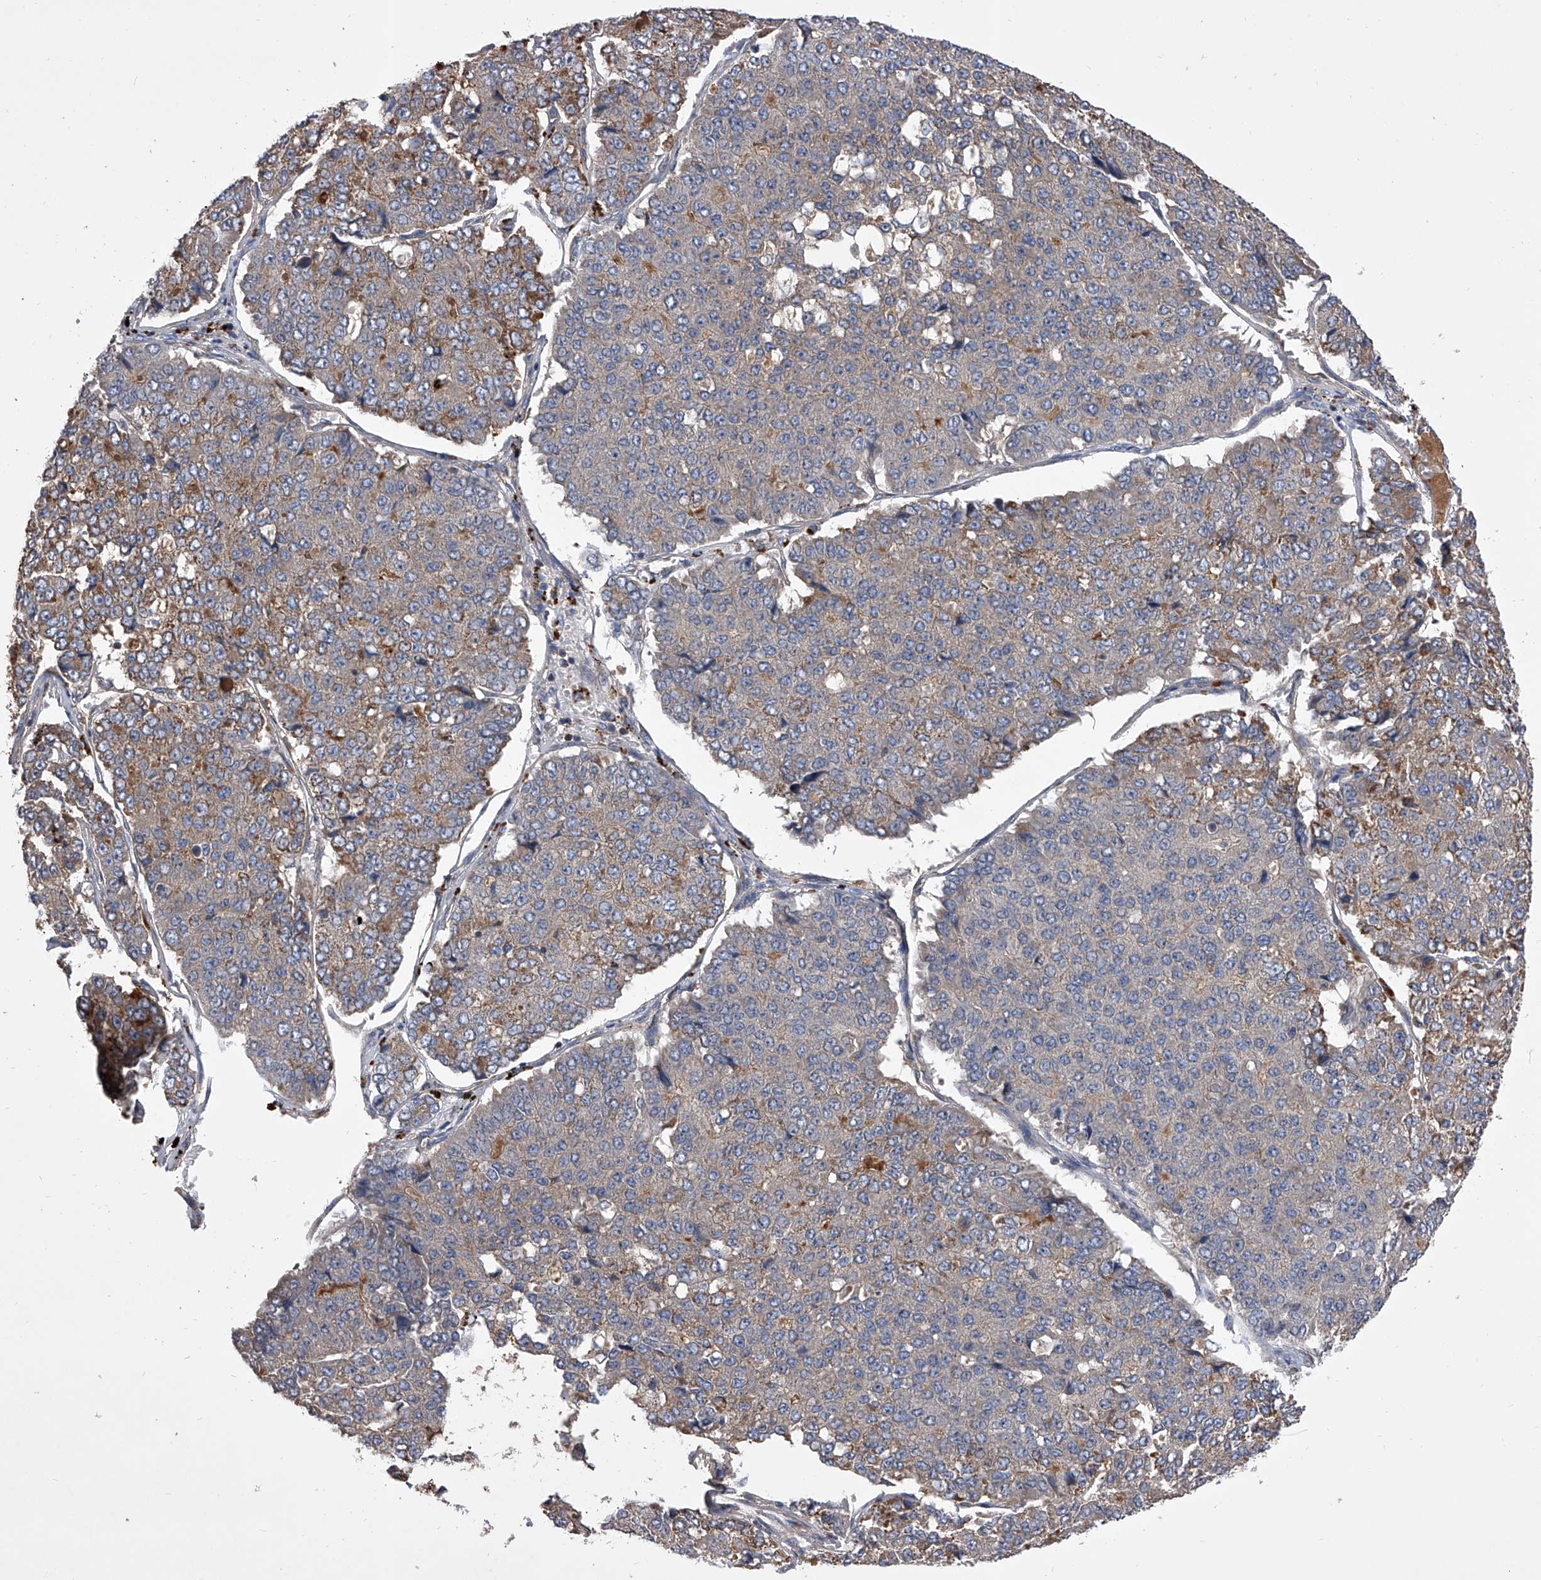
{"staining": {"intensity": "weak", "quantity": "25%-75%", "location": "cytoplasmic/membranous"}, "tissue": "pancreatic cancer", "cell_type": "Tumor cells", "image_type": "cancer", "snomed": [{"axis": "morphology", "description": "Adenocarcinoma, NOS"}, {"axis": "topography", "description": "Pancreas"}], "caption": "An immunohistochemistry photomicrograph of neoplastic tissue is shown. Protein staining in brown labels weak cytoplasmic/membranous positivity in pancreatic cancer (adenocarcinoma) within tumor cells.", "gene": "CUL7", "patient": {"sex": "male", "age": 50}}